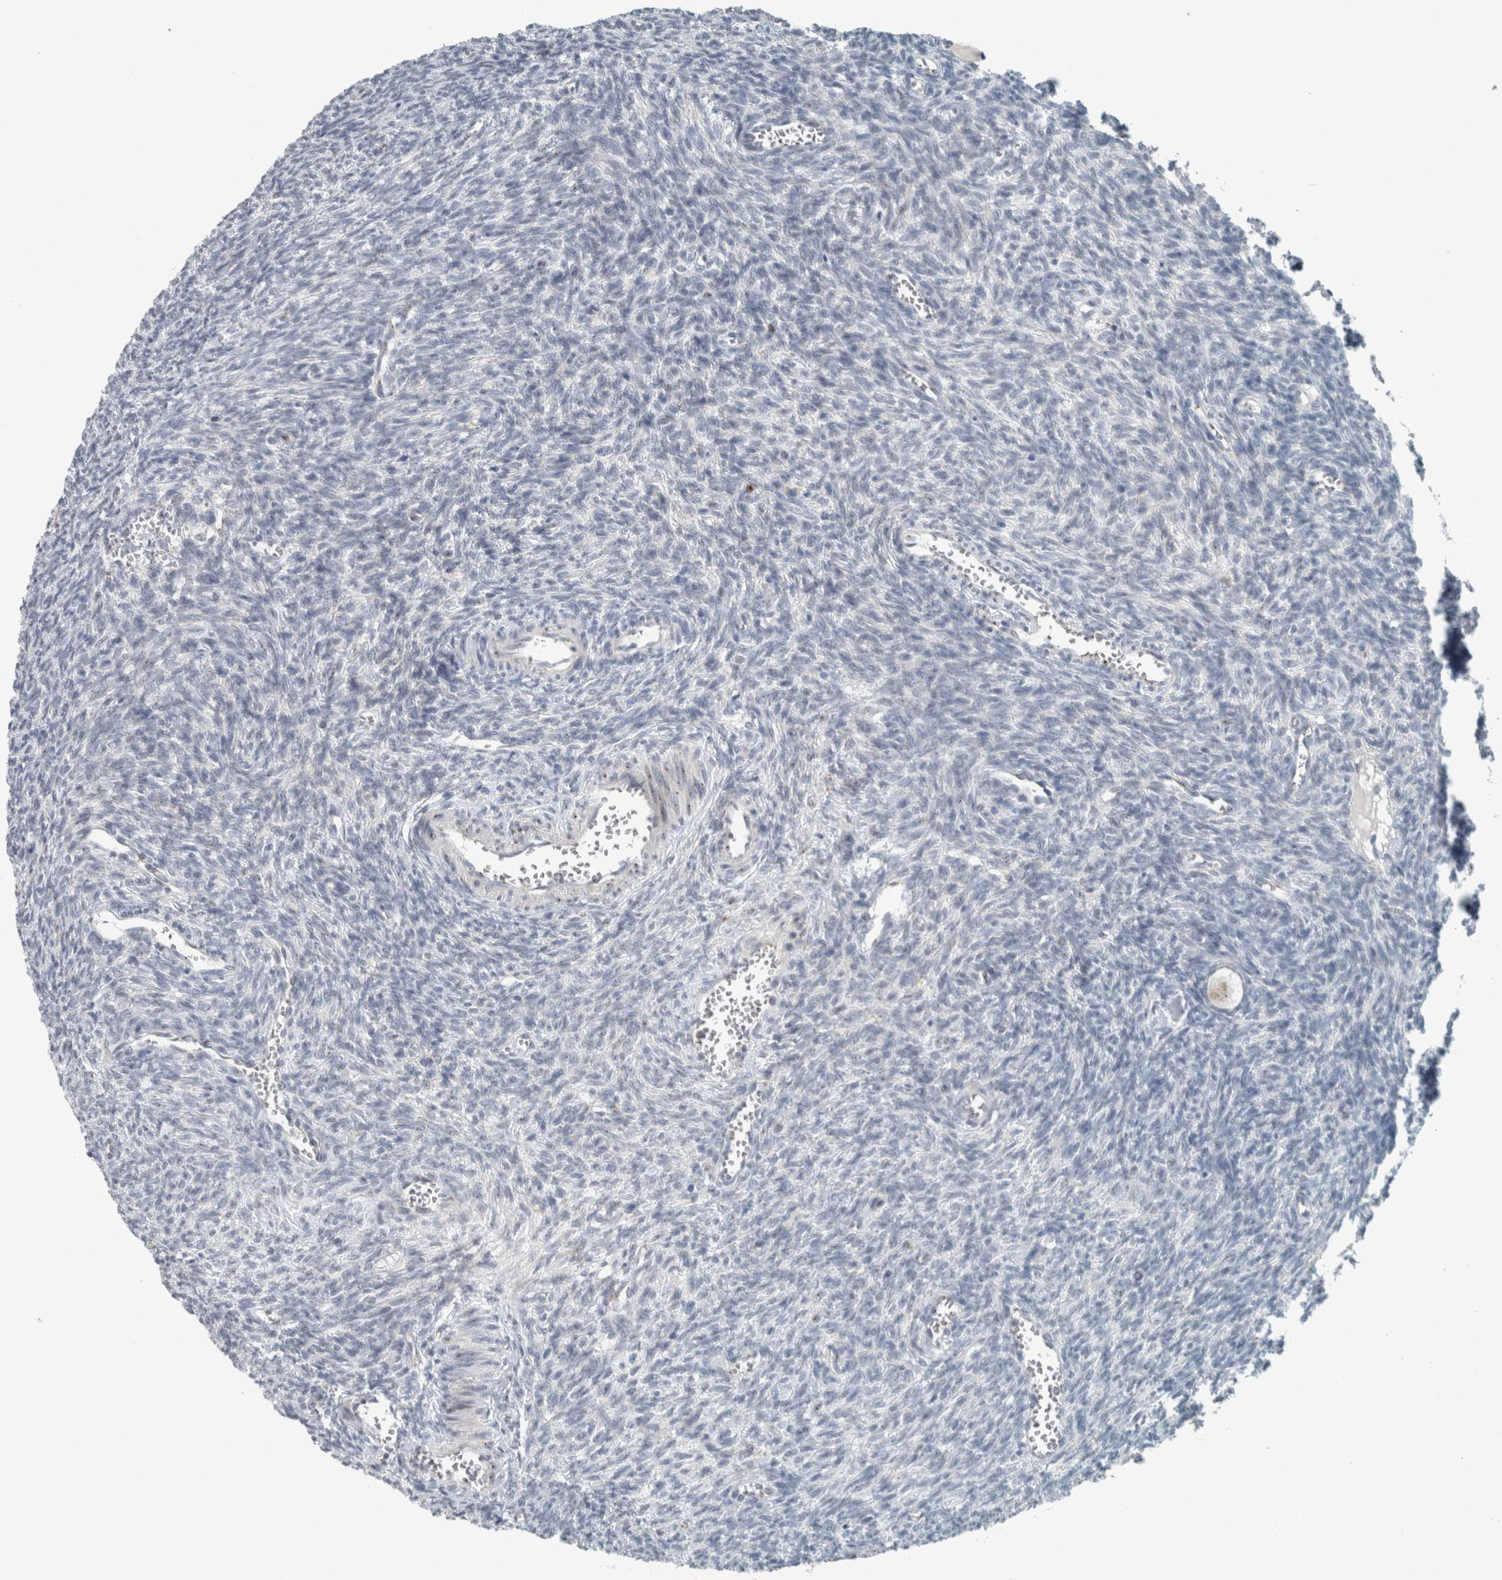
{"staining": {"intensity": "negative", "quantity": "none", "location": "none"}, "tissue": "ovary", "cell_type": "Follicle cells", "image_type": "normal", "snomed": [{"axis": "morphology", "description": "Normal tissue, NOS"}, {"axis": "topography", "description": "Ovary"}], "caption": "Follicle cells show no significant protein expression in benign ovary. Brightfield microscopy of IHC stained with DAB (brown) and hematoxylin (blue), captured at high magnification.", "gene": "KIF1C", "patient": {"sex": "female", "age": 27}}